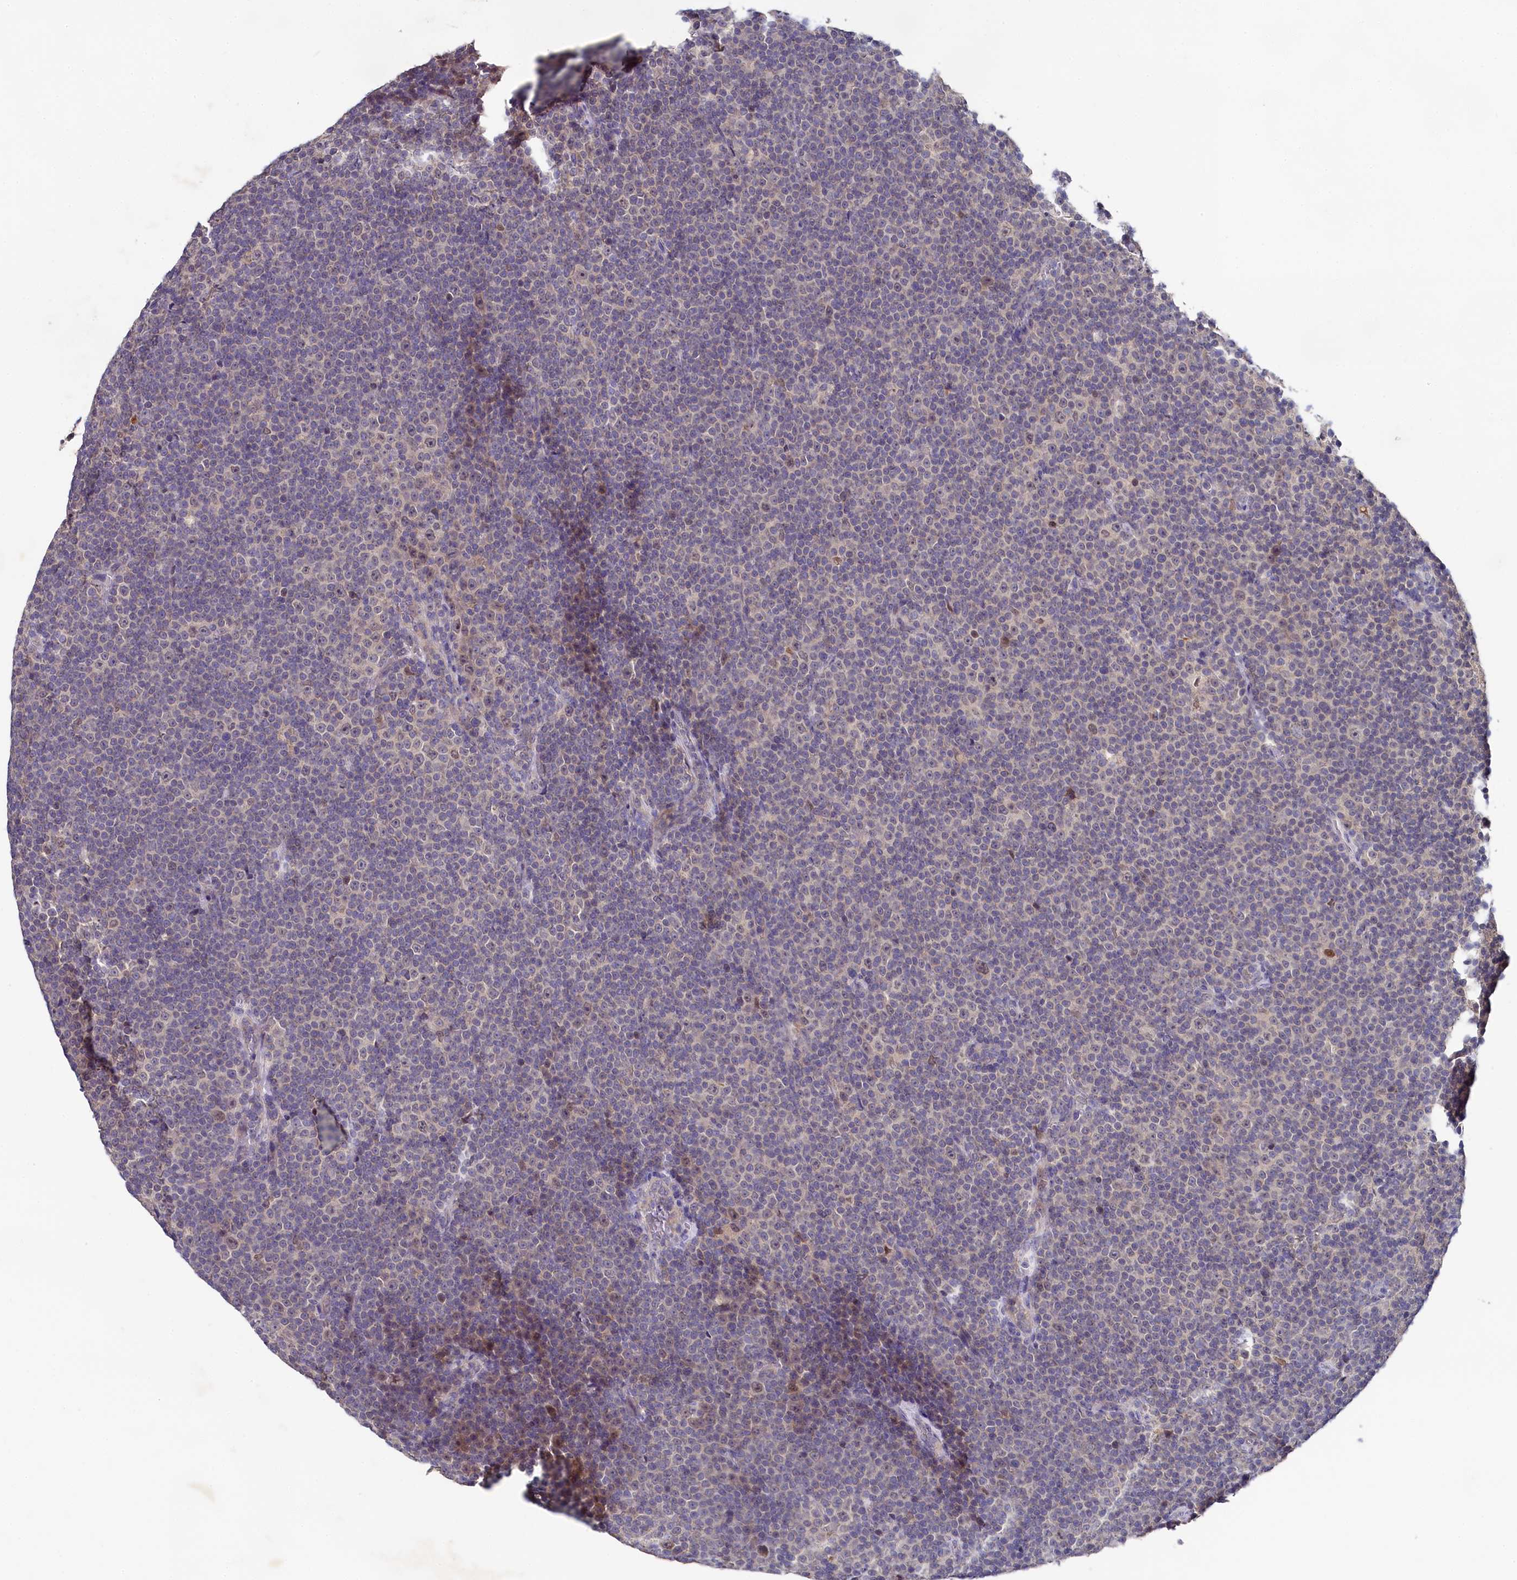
{"staining": {"intensity": "weak", "quantity": "<25%", "location": "nuclear"}, "tissue": "lymphoma", "cell_type": "Tumor cells", "image_type": "cancer", "snomed": [{"axis": "morphology", "description": "Malignant lymphoma, non-Hodgkin's type, Low grade"}, {"axis": "topography", "description": "Lymph node"}], "caption": "This is an immunohistochemistry image of malignant lymphoma, non-Hodgkin's type (low-grade). There is no staining in tumor cells.", "gene": "SPINK9", "patient": {"sex": "female", "age": 67}}